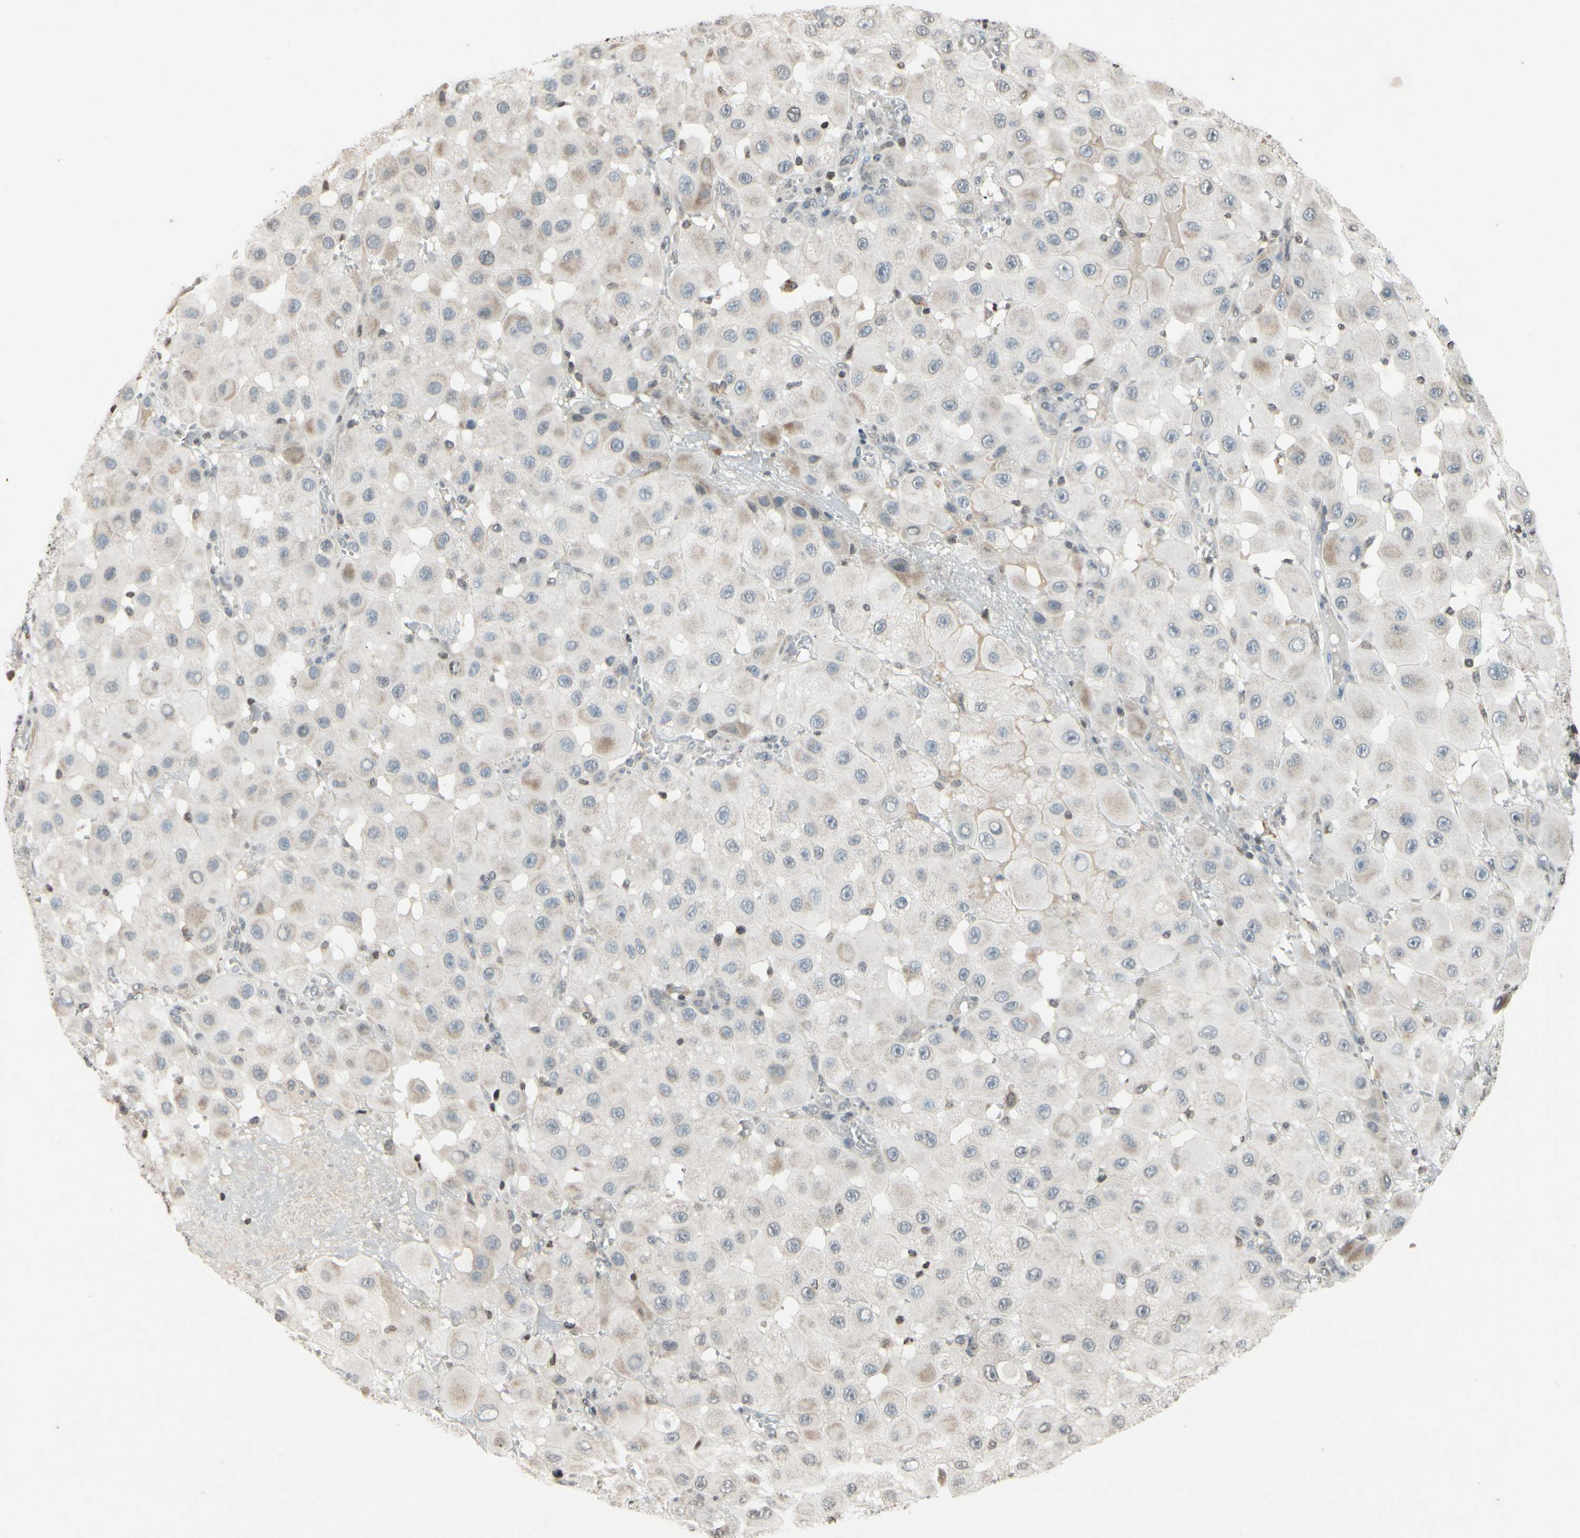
{"staining": {"intensity": "negative", "quantity": "none", "location": "none"}, "tissue": "melanoma", "cell_type": "Tumor cells", "image_type": "cancer", "snomed": [{"axis": "morphology", "description": "Malignant melanoma, NOS"}, {"axis": "topography", "description": "Skin"}], "caption": "Histopathology image shows no protein expression in tumor cells of melanoma tissue. (DAB immunohistochemistry (IHC), high magnification).", "gene": "CLDN11", "patient": {"sex": "female", "age": 81}}